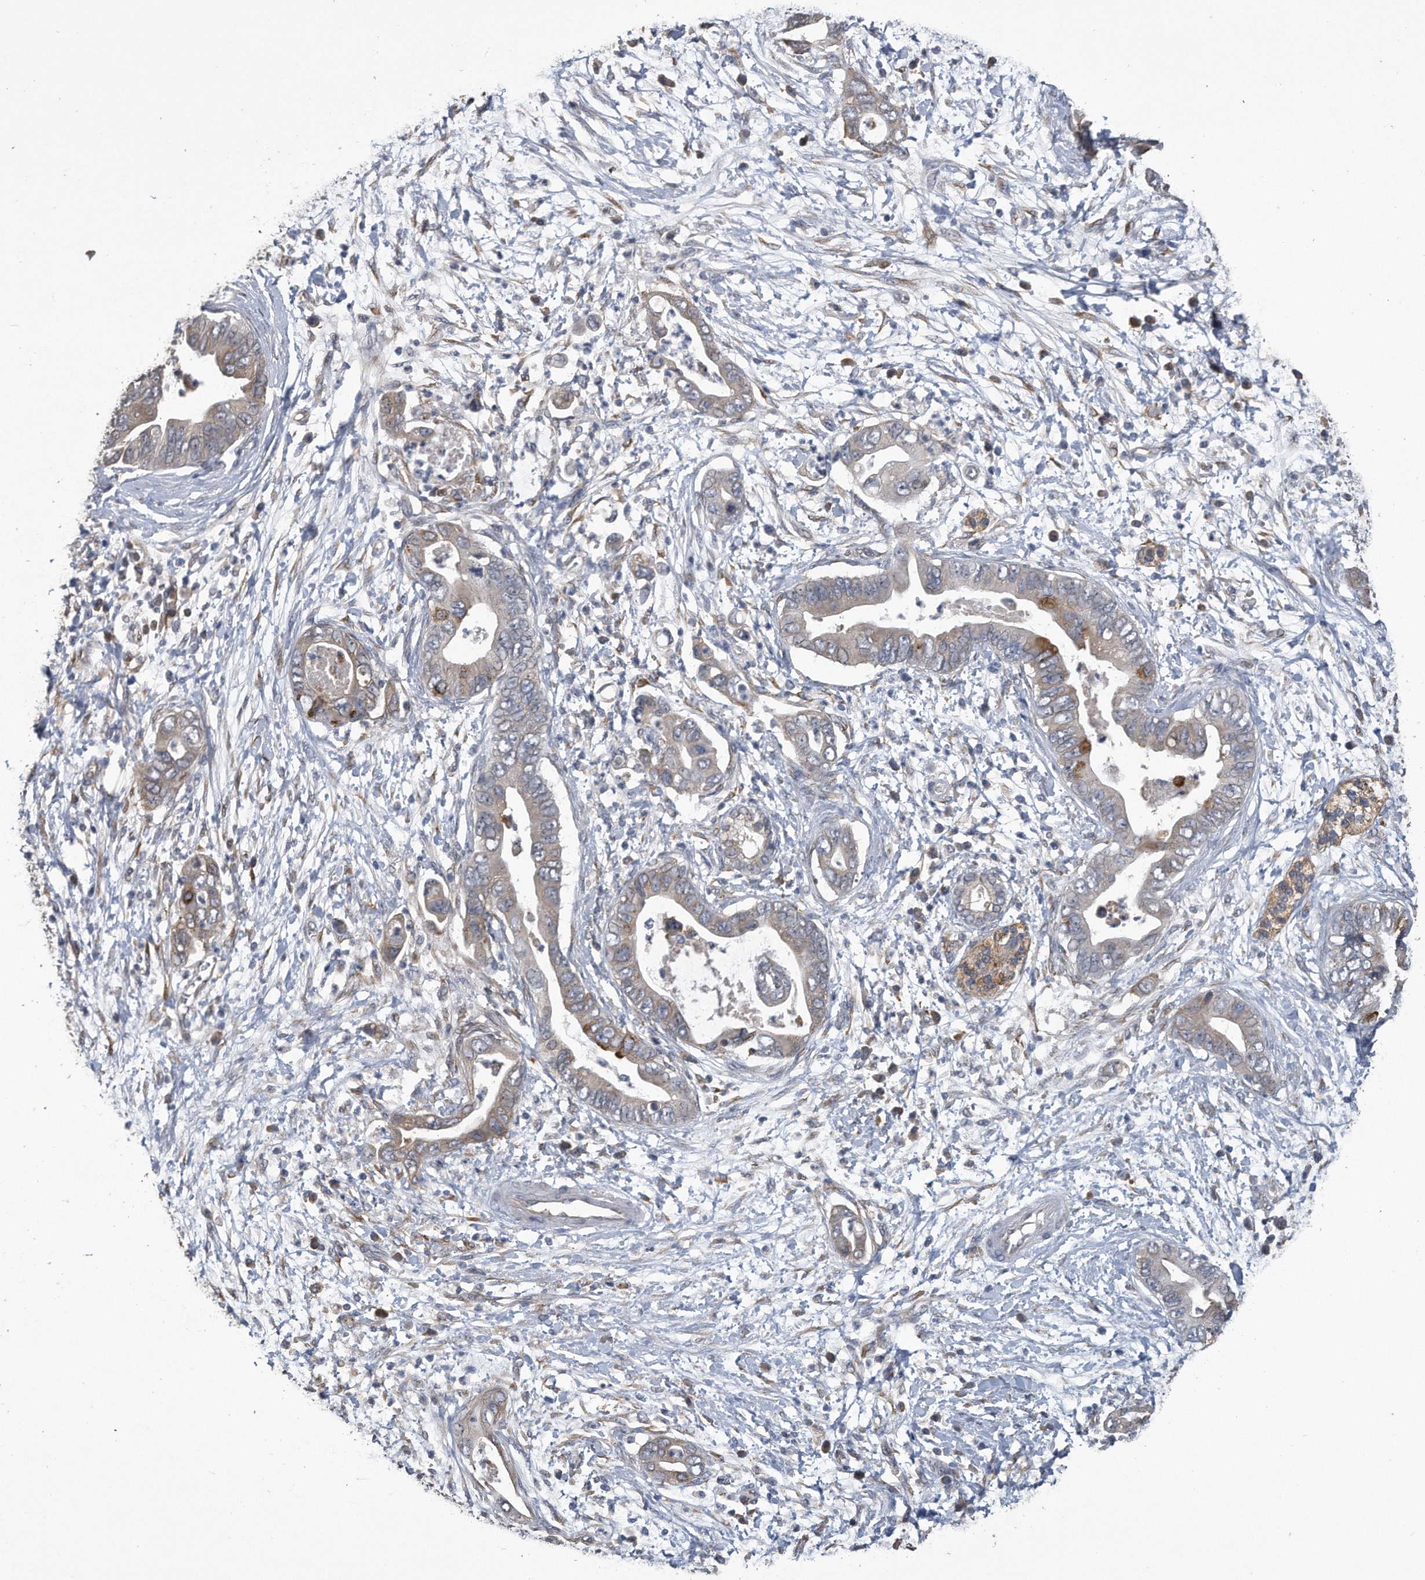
{"staining": {"intensity": "weak", "quantity": "25%-75%", "location": "cytoplasmic/membranous"}, "tissue": "pancreatic cancer", "cell_type": "Tumor cells", "image_type": "cancer", "snomed": [{"axis": "morphology", "description": "Adenocarcinoma, NOS"}, {"axis": "topography", "description": "Pancreas"}], "caption": "Approximately 25%-75% of tumor cells in human pancreatic adenocarcinoma display weak cytoplasmic/membranous protein staining as visualized by brown immunohistochemical staining.", "gene": "PCLO", "patient": {"sex": "male", "age": 75}}